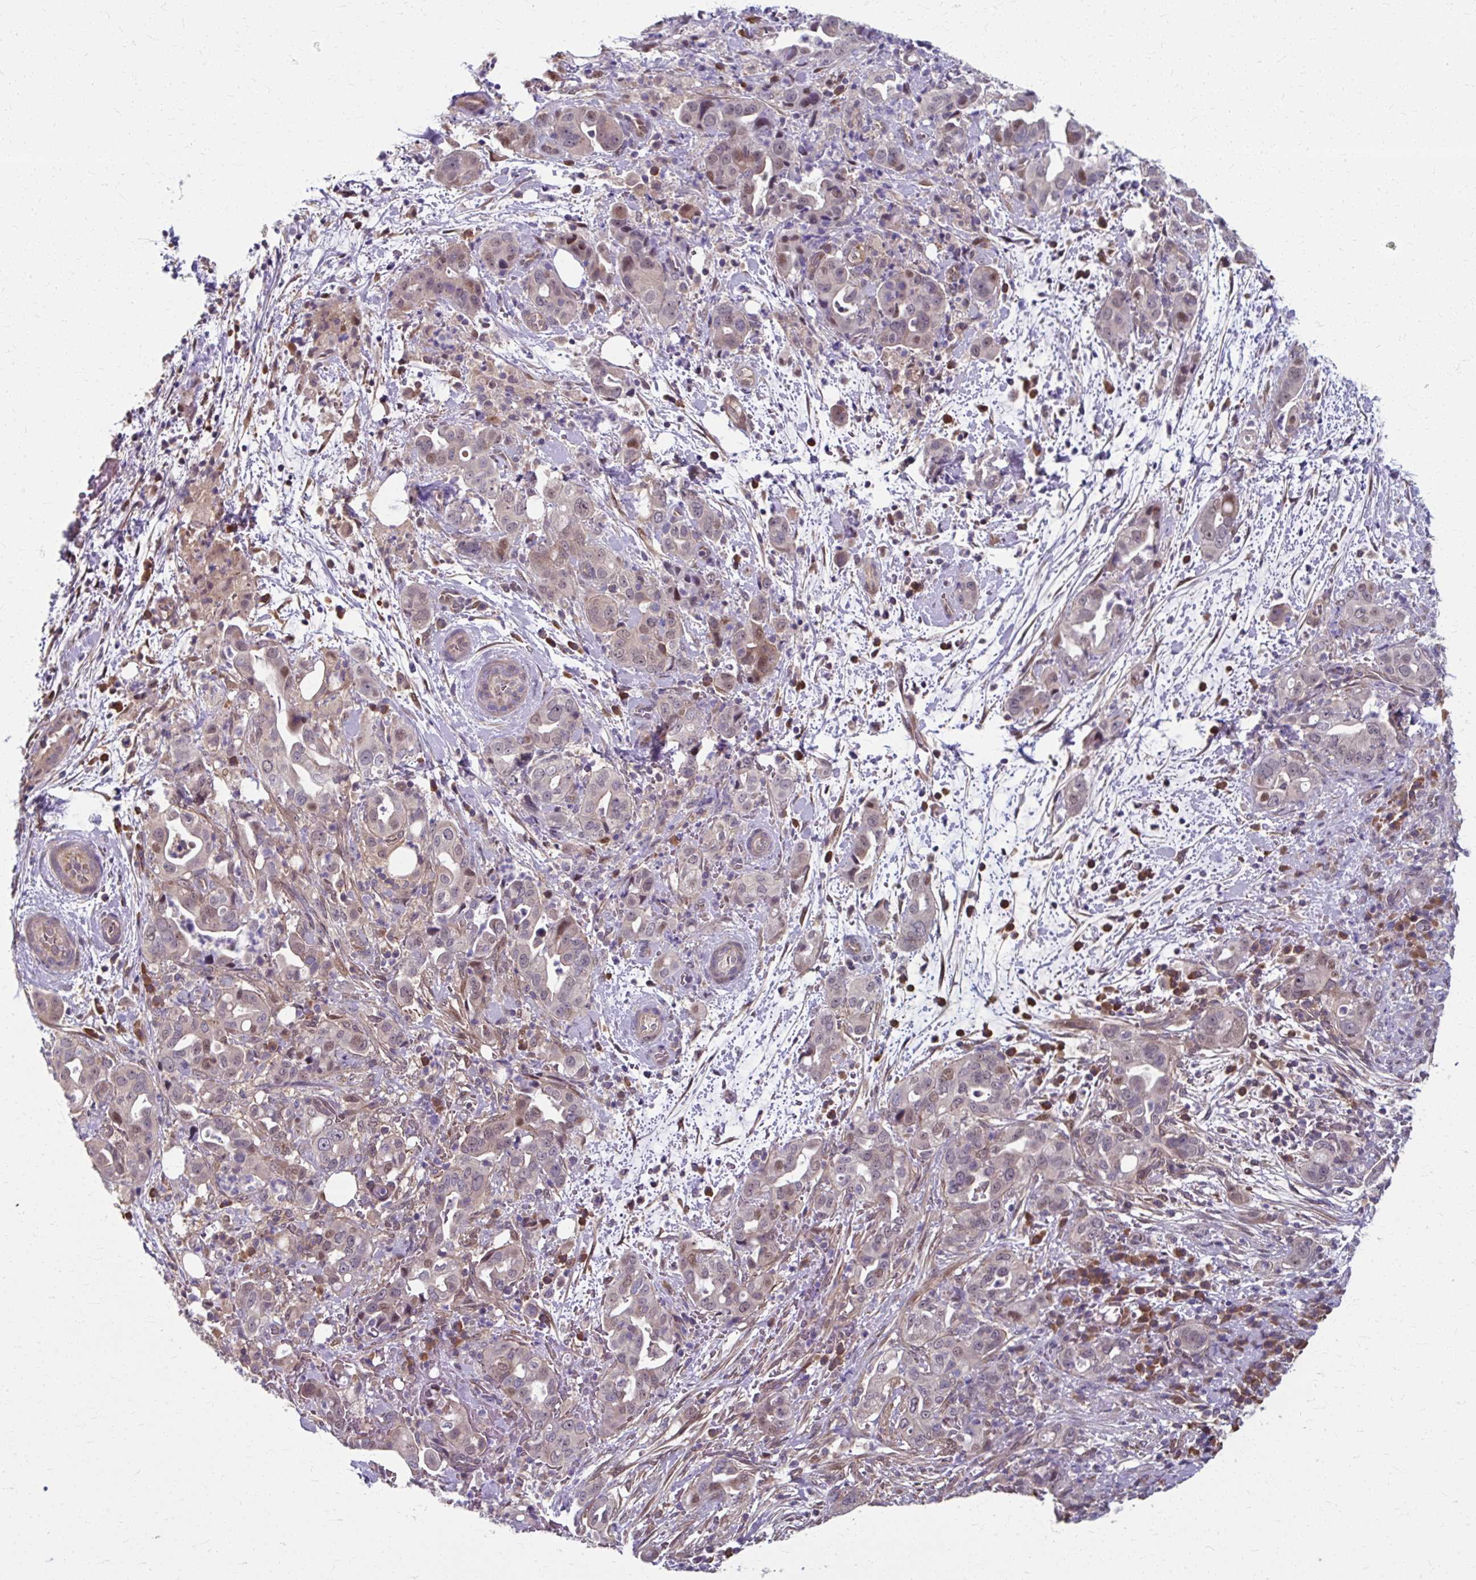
{"staining": {"intensity": "weak", "quantity": "25%-75%", "location": "nuclear"}, "tissue": "pancreatic cancer", "cell_type": "Tumor cells", "image_type": "cancer", "snomed": [{"axis": "morphology", "description": "Normal tissue, NOS"}, {"axis": "morphology", "description": "Adenocarcinoma, NOS"}, {"axis": "topography", "description": "Lymph node"}, {"axis": "topography", "description": "Pancreas"}], "caption": "This is a histology image of IHC staining of pancreatic cancer, which shows weak positivity in the nuclear of tumor cells.", "gene": "ZNF555", "patient": {"sex": "female", "age": 67}}